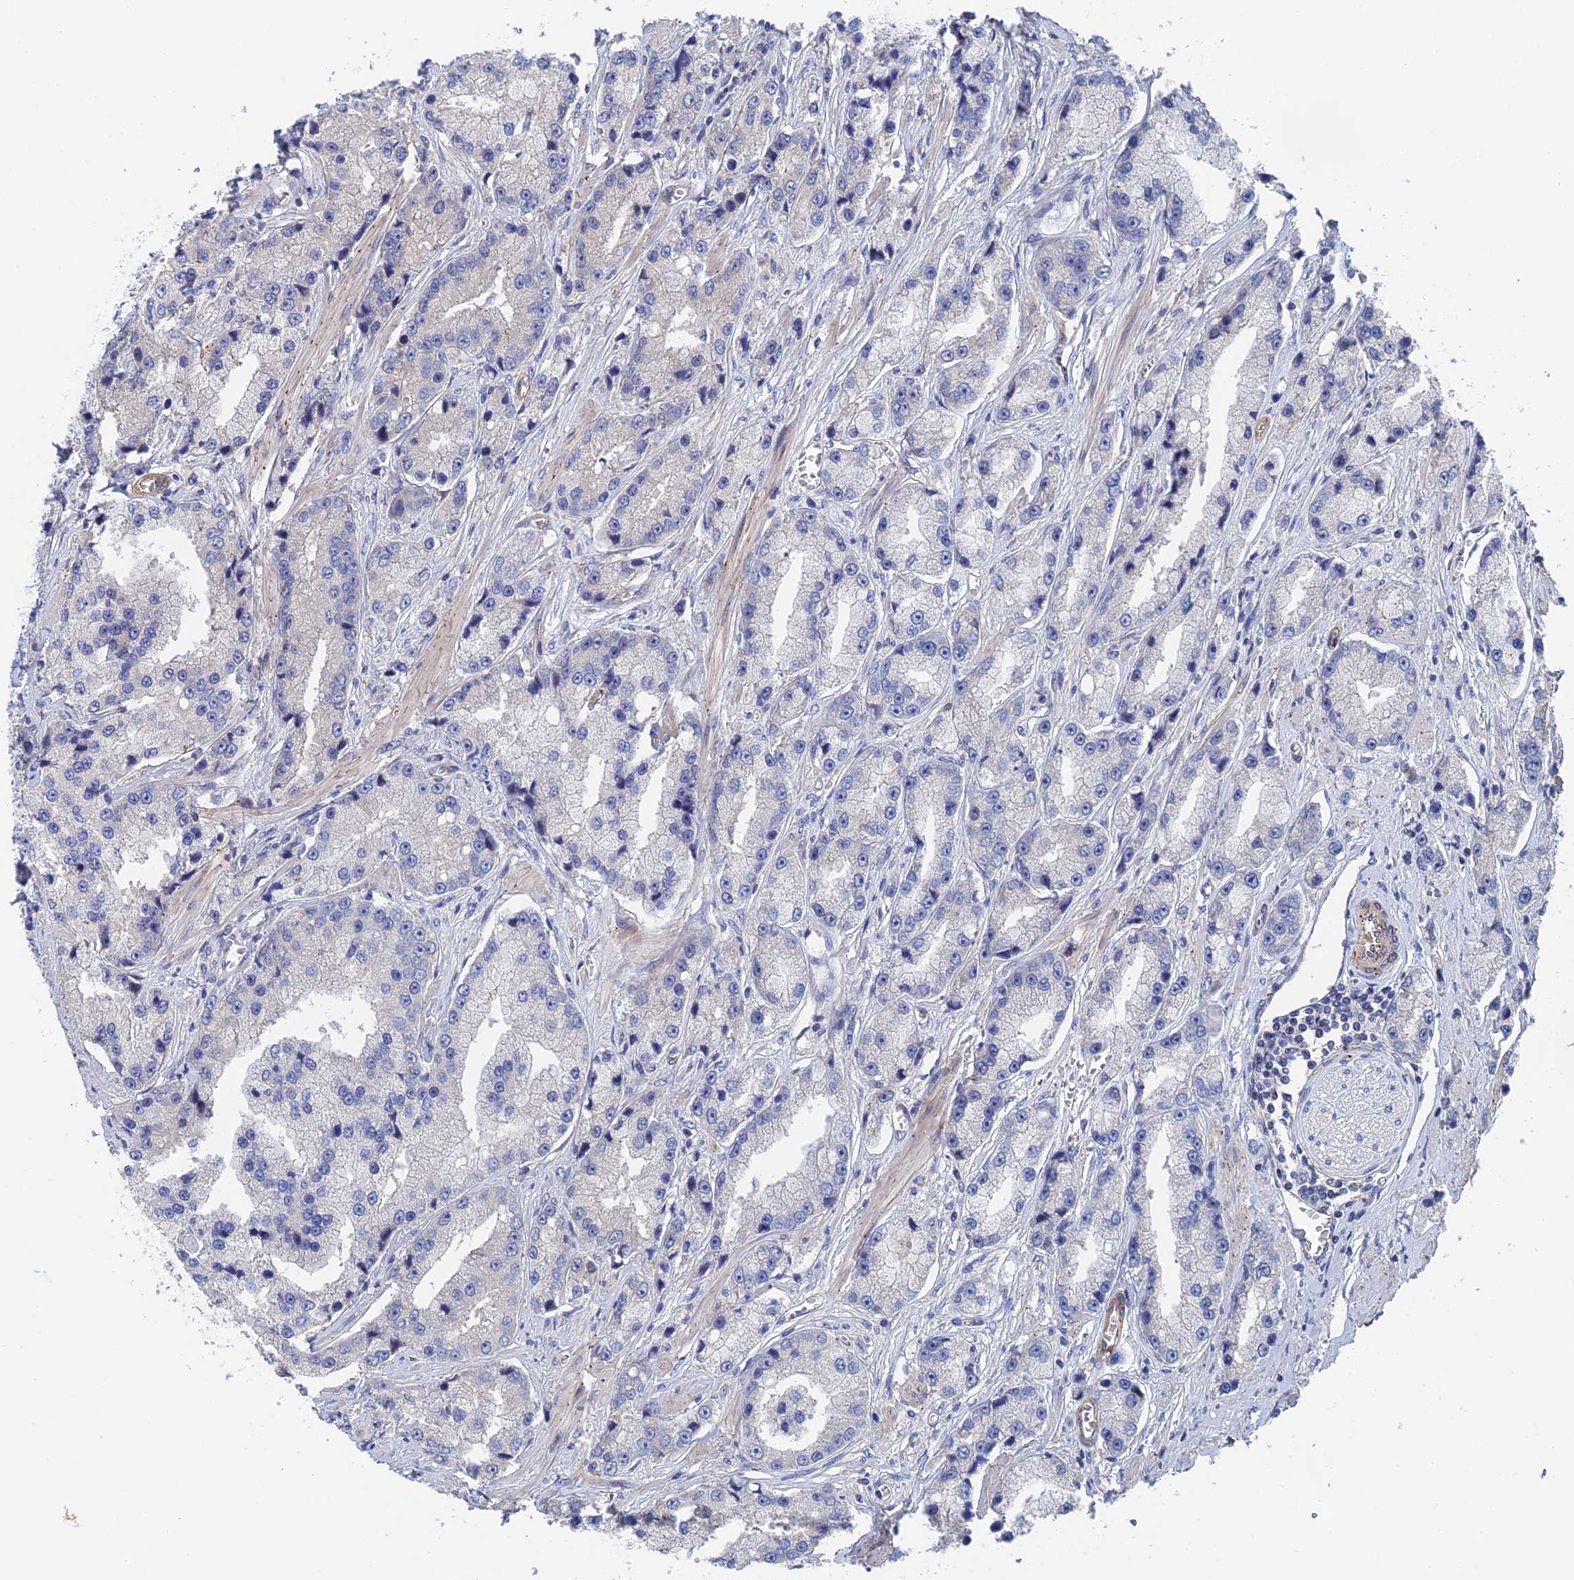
{"staining": {"intensity": "negative", "quantity": "none", "location": "none"}, "tissue": "prostate cancer", "cell_type": "Tumor cells", "image_type": "cancer", "snomed": [{"axis": "morphology", "description": "Adenocarcinoma, High grade"}, {"axis": "topography", "description": "Prostate"}], "caption": "Prostate cancer stained for a protein using immunohistochemistry demonstrates no positivity tumor cells.", "gene": "MTHFSD", "patient": {"sex": "male", "age": 74}}